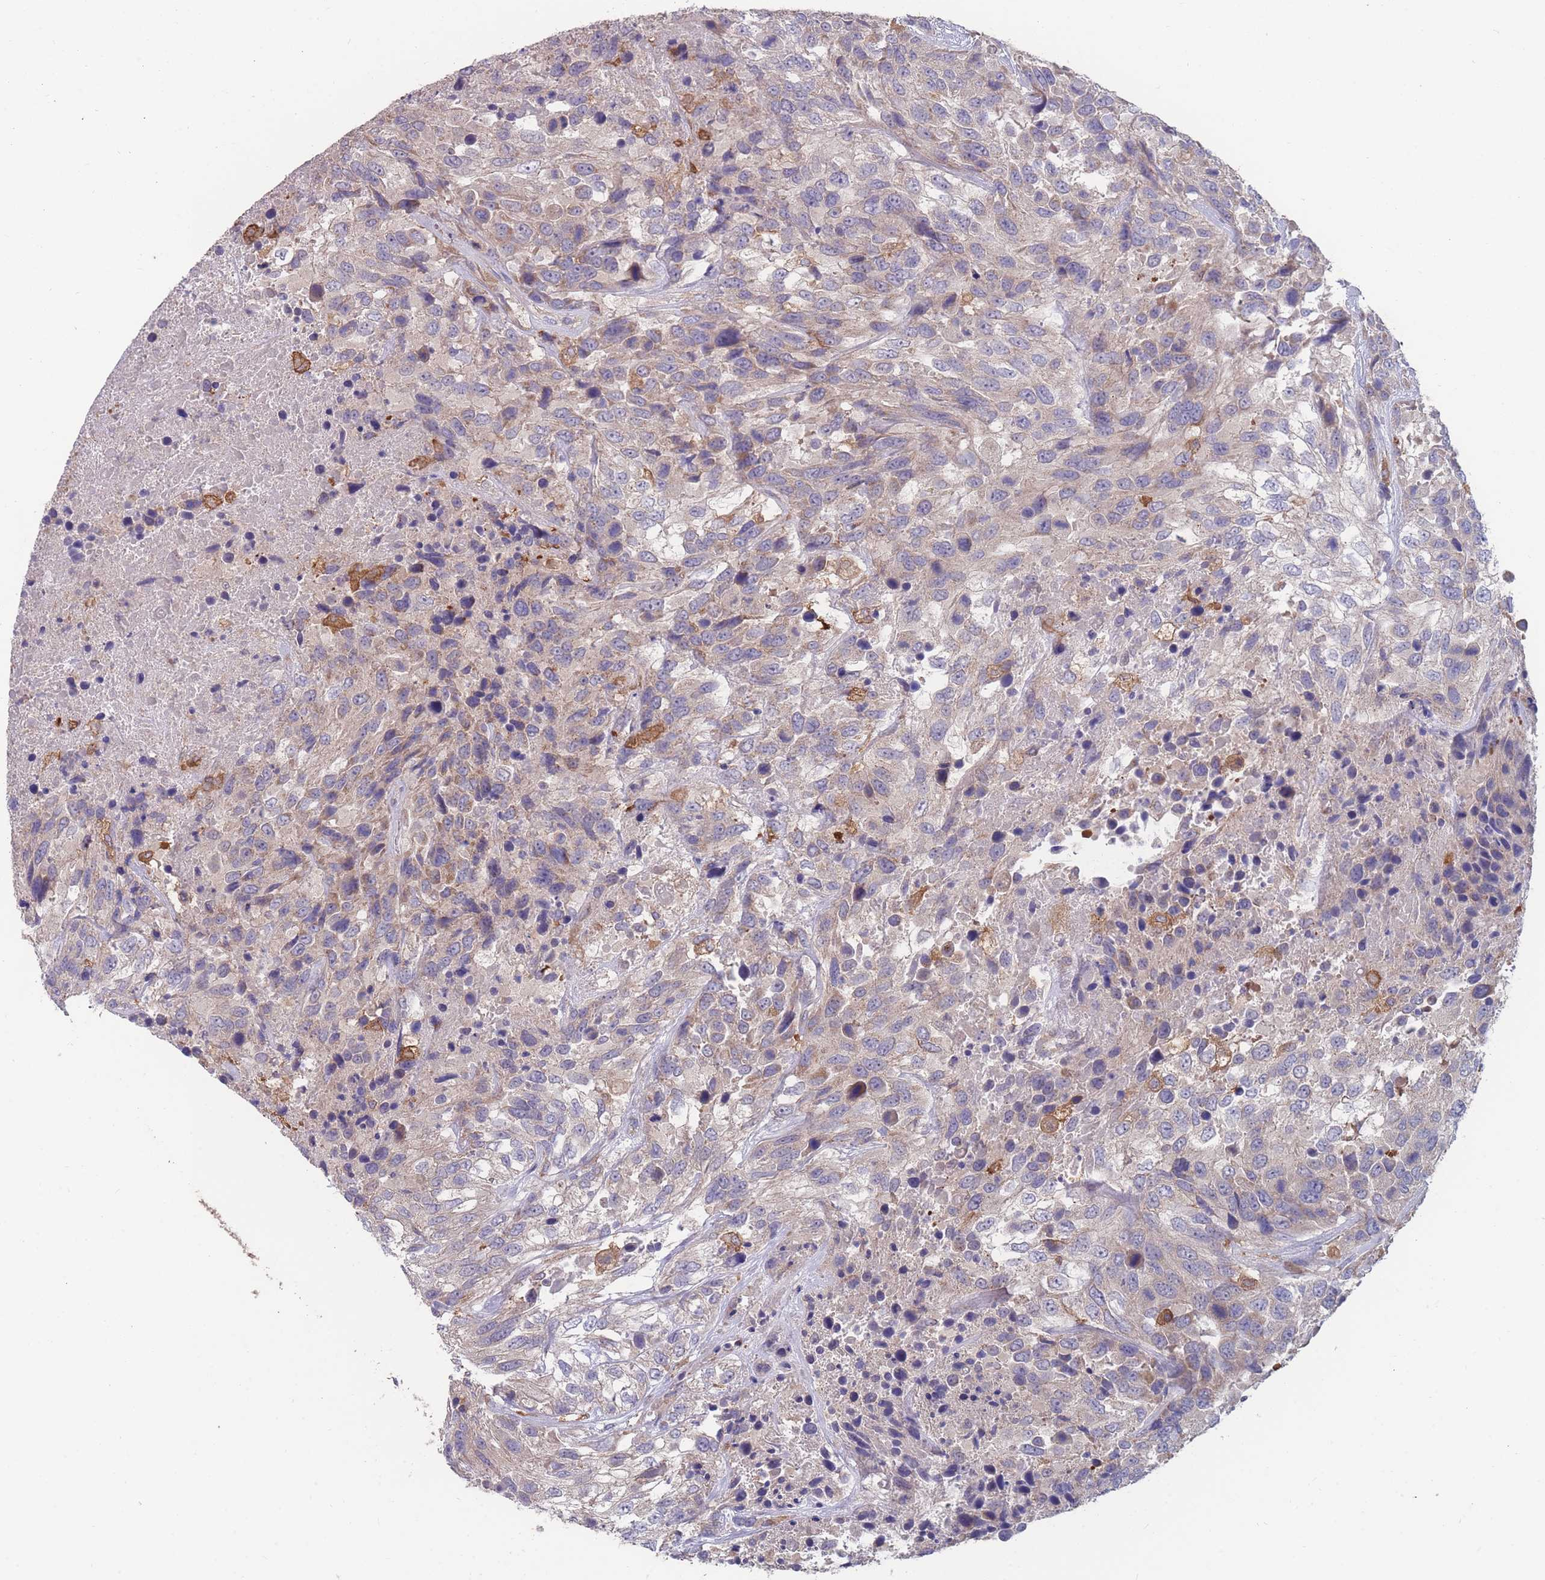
{"staining": {"intensity": "weak", "quantity": "<25%", "location": "cytoplasmic/membranous"}, "tissue": "urothelial cancer", "cell_type": "Tumor cells", "image_type": "cancer", "snomed": [{"axis": "morphology", "description": "Urothelial carcinoma, High grade"}, {"axis": "topography", "description": "Urinary bladder"}], "caption": "The immunohistochemistry histopathology image has no significant positivity in tumor cells of urothelial cancer tissue.", "gene": "CD33", "patient": {"sex": "female", "age": 70}}